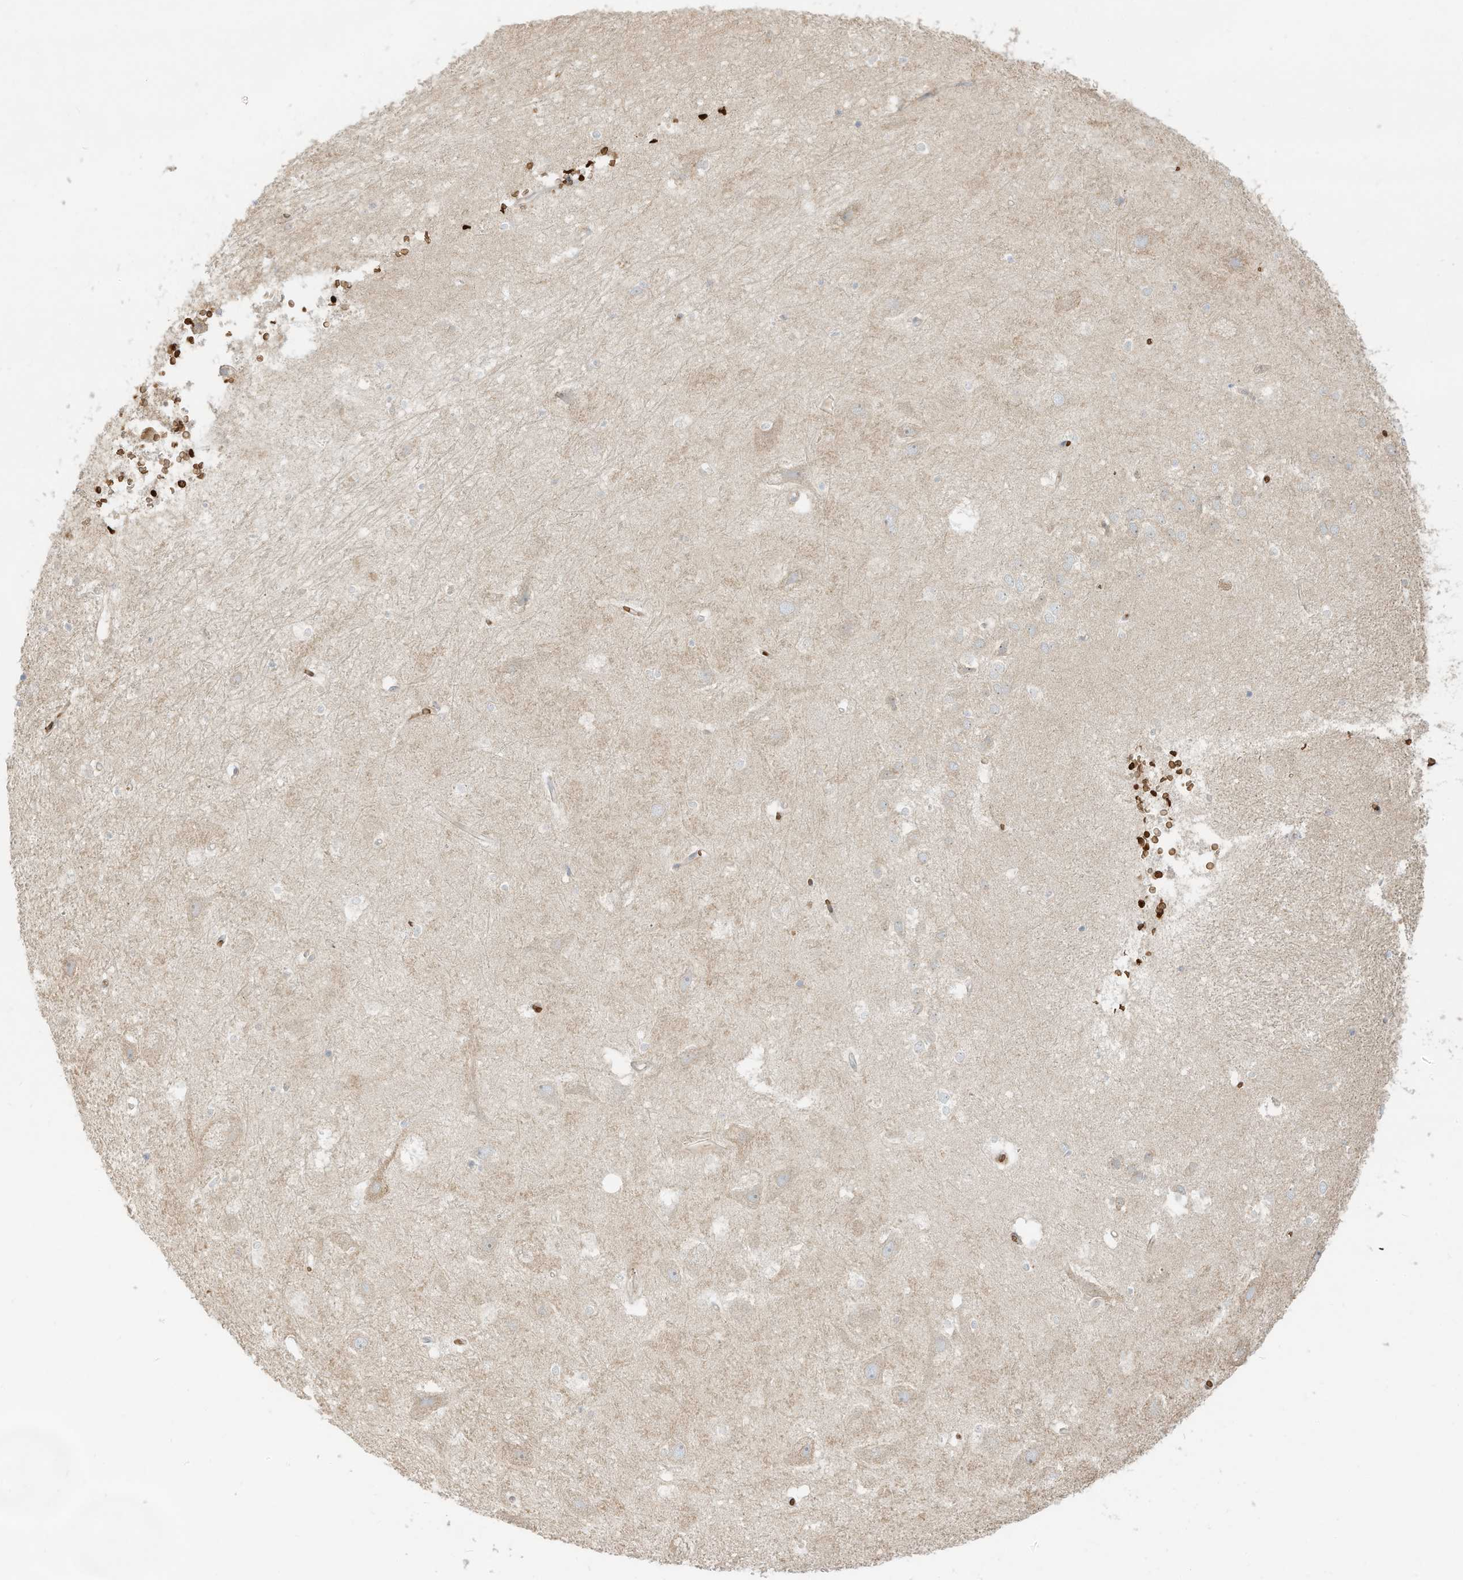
{"staining": {"intensity": "negative", "quantity": "none", "location": "none"}, "tissue": "hippocampus", "cell_type": "Glial cells", "image_type": "normal", "snomed": [{"axis": "morphology", "description": "Normal tissue, NOS"}, {"axis": "topography", "description": "Hippocampus"}], "caption": "Immunohistochemistry of benign human hippocampus exhibits no staining in glial cells. The staining was performed using DAB (3,3'-diaminobenzidine) to visualize the protein expression in brown, while the nuclei were stained in blue with hematoxylin (Magnification: 20x).", "gene": "OFD1", "patient": {"sex": "female", "age": 52}}